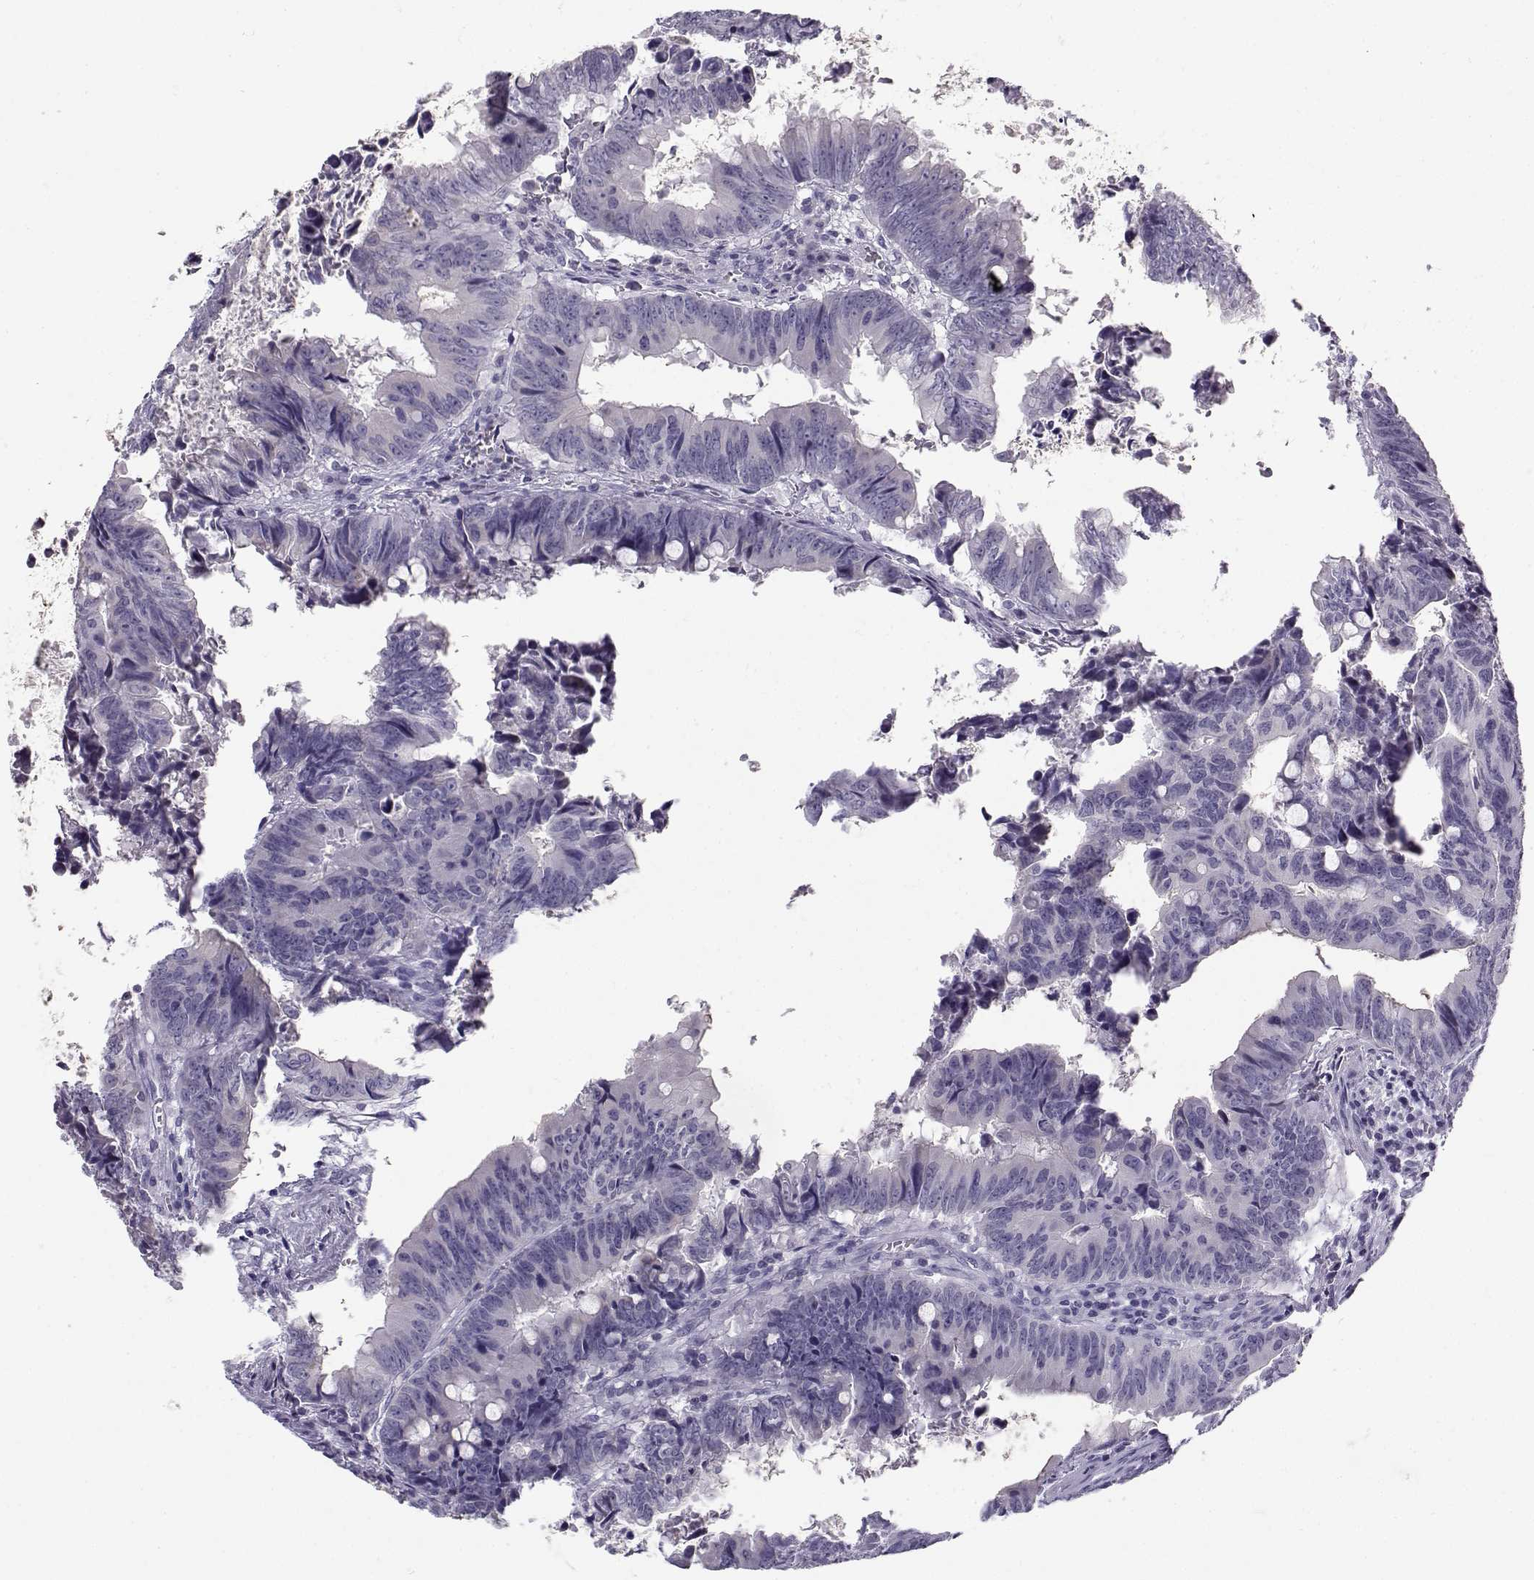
{"staining": {"intensity": "negative", "quantity": "none", "location": "none"}, "tissue": "colorectal cancer", "cell_type": "Tumor cells", "image_type": "cancer", "snomed": [{"axis": "morphology", "description": "Adenocarcinoma, NOS"}, {"axis": "topography", "description": "Colon"}], "caption": "Immunohistochemistry micrograph of human adenocarcinoma (colorectal) stained for a protein (brown), which displays no staining in tumor cells.", "gene": "FAM166A", "patient": {"sex": "female", "age": 82}}